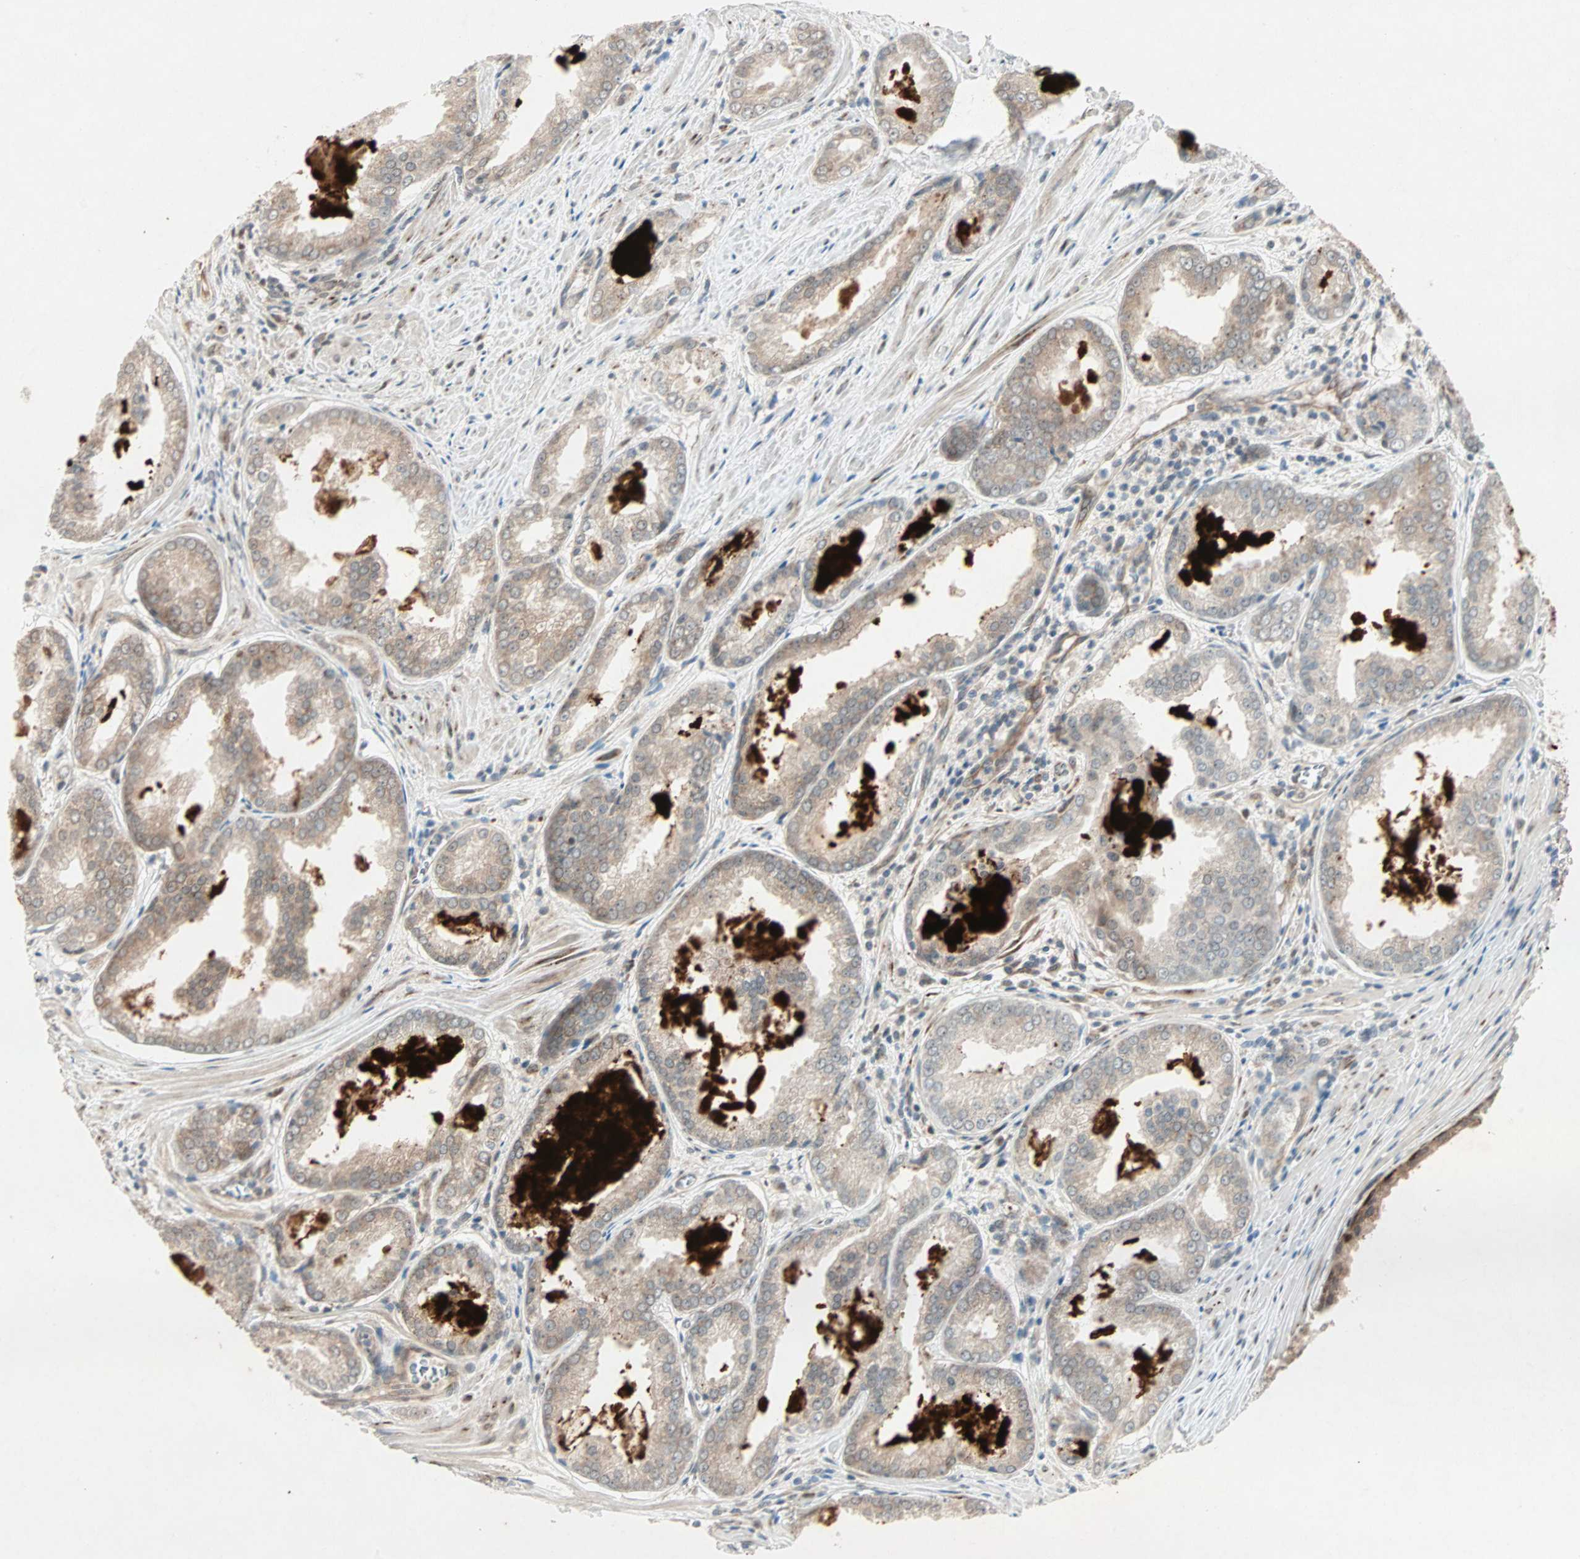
{"staining": {"intensity": "weak", "quantity": "25%-75%", "location": "cytoplasmic/membranous"}, "tissue": "prostate cancer", "cell_type": "Tumor cells", "image_type": "cancer", "snomed": [{"axis": "morphology", "description": "Adenocarcinoma, Low grade"}, {"axis": "topography", "description": "Prostate"}], "caption": "DAB (3,3'-diaminobenzidine) immunohistochemical staining of human prostate cancer reveals weak cytoplasmic/membranous protein staining in approximately 25%-75% of tumor cells.", "gene": "ZNF37A", "patient": {"sex": "male", "age": 64}}